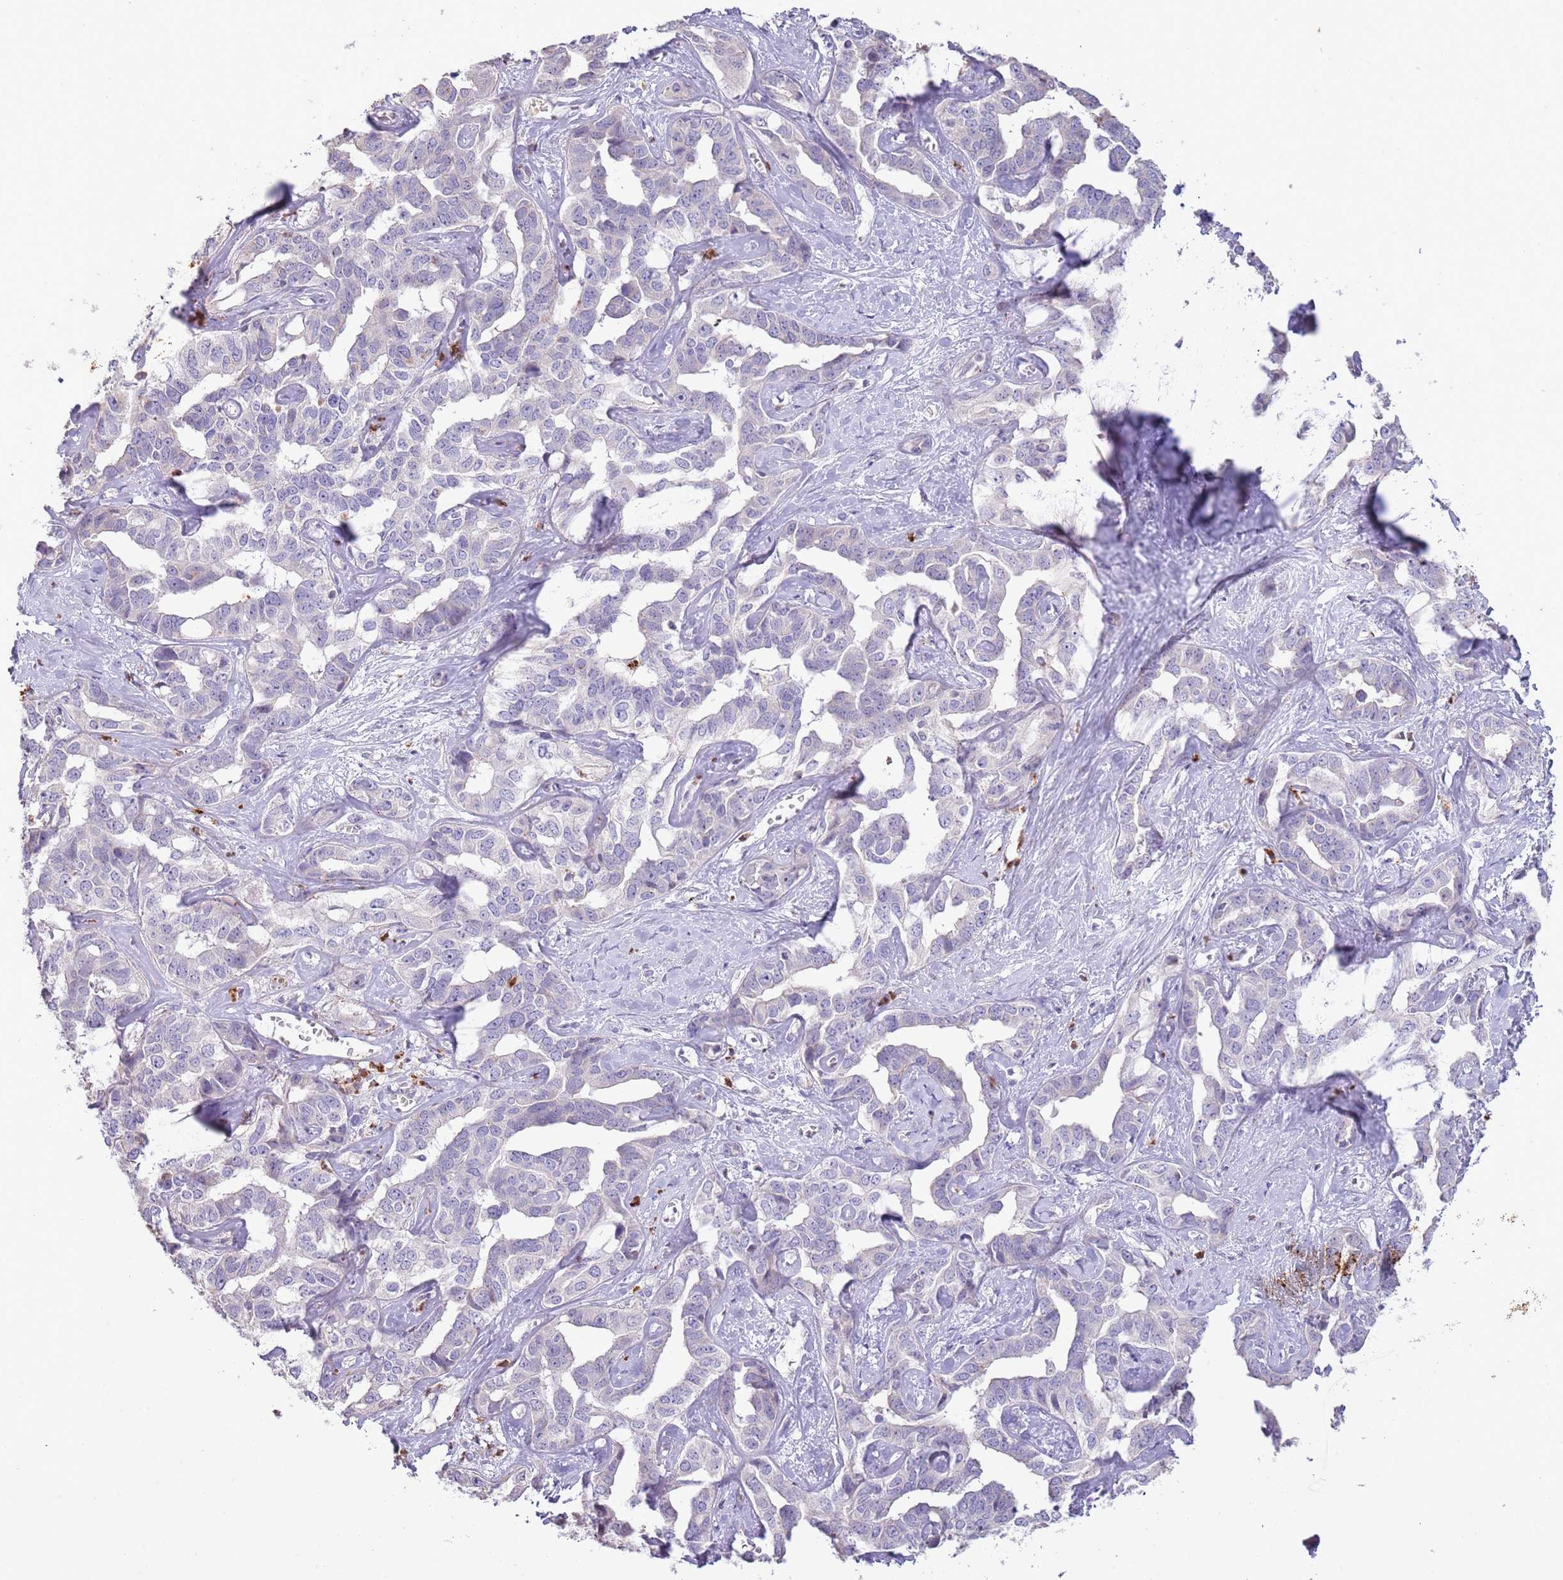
{"staining": {"intensity": "negative", "quantity": "none", "location": "none"}, "tissue": "liver cancer", "cell_type": "Tumor cells", "image_type": "cancer", "snomed": [{"axis": "morphology", "description": "Cholangiocarcinoma"}, {"axis": "topography", "description": "Liver"}], "caption": "Tumor cells show no significant positivity in liver cancer.", "gene": "P2RY13", "patient": {"sex": "male", "age": 59}}